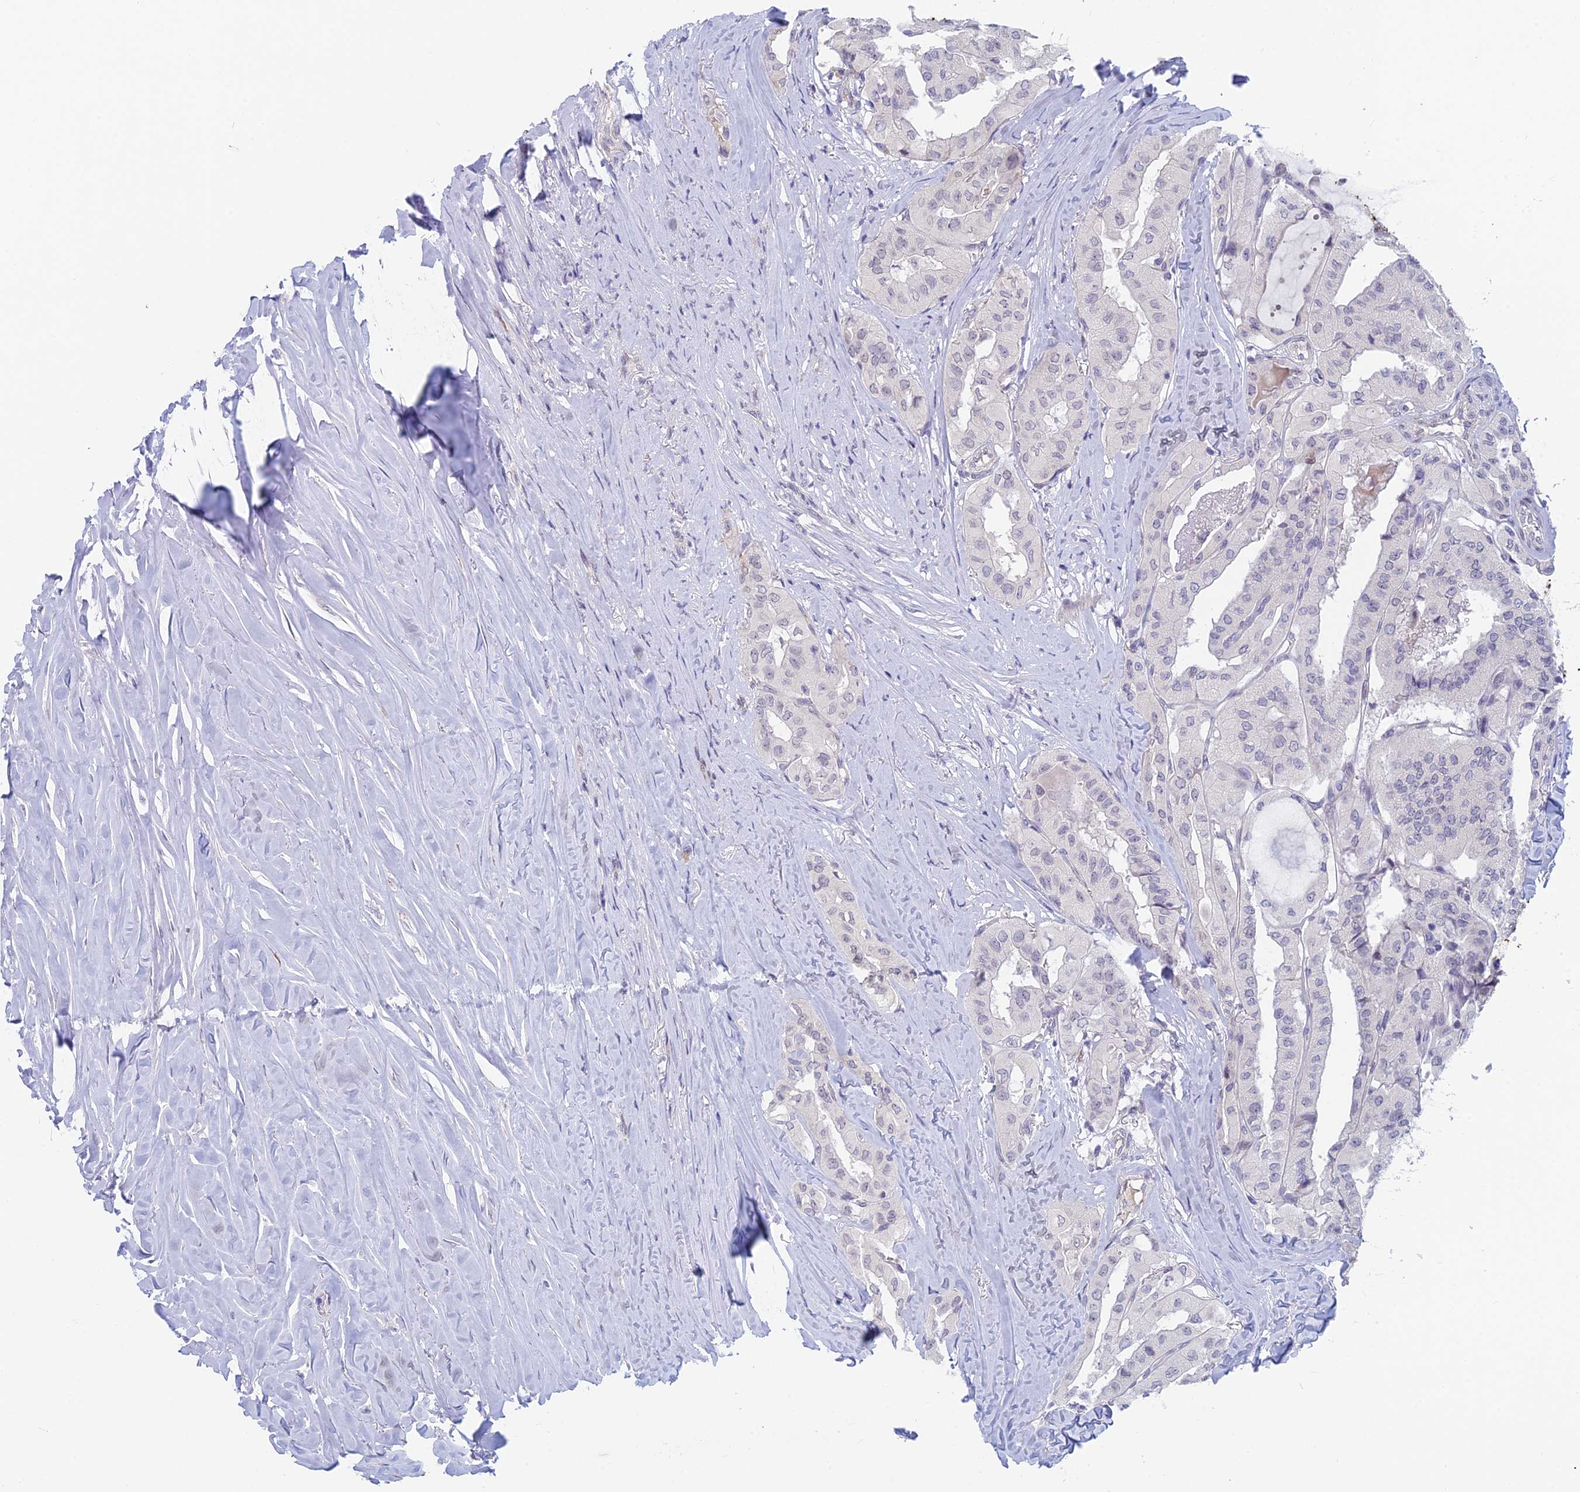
{"staining": {"intensity": "negative", "quantity": "none", "location": "none"}, "tissue": "thyroid cancer", "cell_type": "Tumor cells", "image_type": "cancer", "snomed": [{"axis": "morphology", "description": "Papillary adenocarcinoma, NOS"}, {"axis": "topography", "description": "Thyroid gland"}], "caption": "Tumor cells are negative for brown protein staining in thyroid cancer (papillary adenocarcinoma).", "gene": "PPP1R26", "patient": {"sex": "female", "age": 59}}